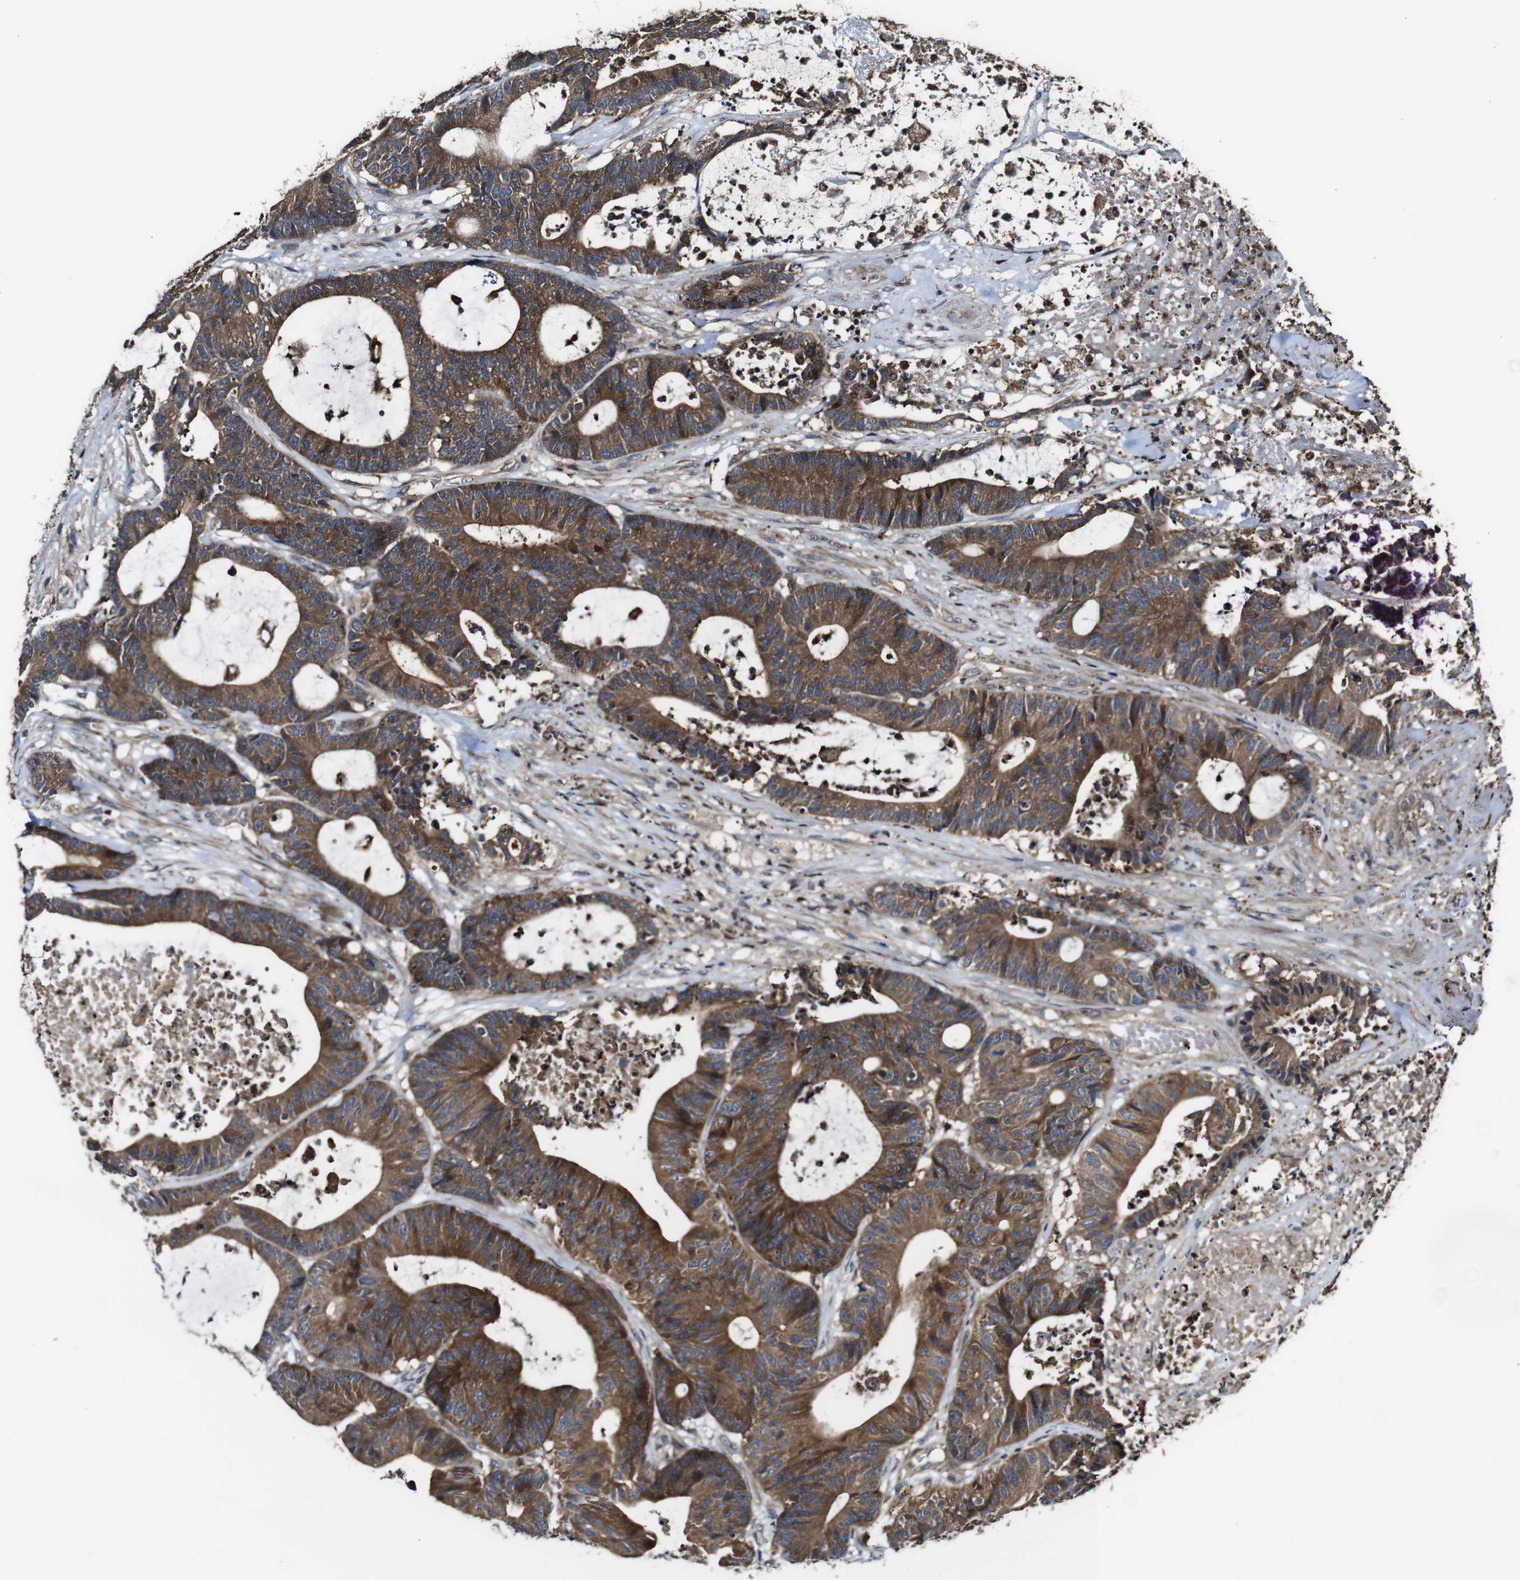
{"staining": {"intensity": "strong", "quantity": ">75%", "location": "cytoplasmic/membranous"}, "tissue": "colorectal cancer", "cell_type": "Tumor cells", "image_type": "cancer", "snomed": [{"axis": "morphology", "description": "Adenocarcinoma, NOS"}, {"axis": "topography", "description": "Colon"}], "caption": "A high-resolution image shows IHC staining of colorectal cancer, which exhibits strong cytoplasmic/membranous expression in about >75% of tumor cells. Nuclei are stained in blue.", "gene": "TNIK", "patient": {"sex": "female", "age": 84}}